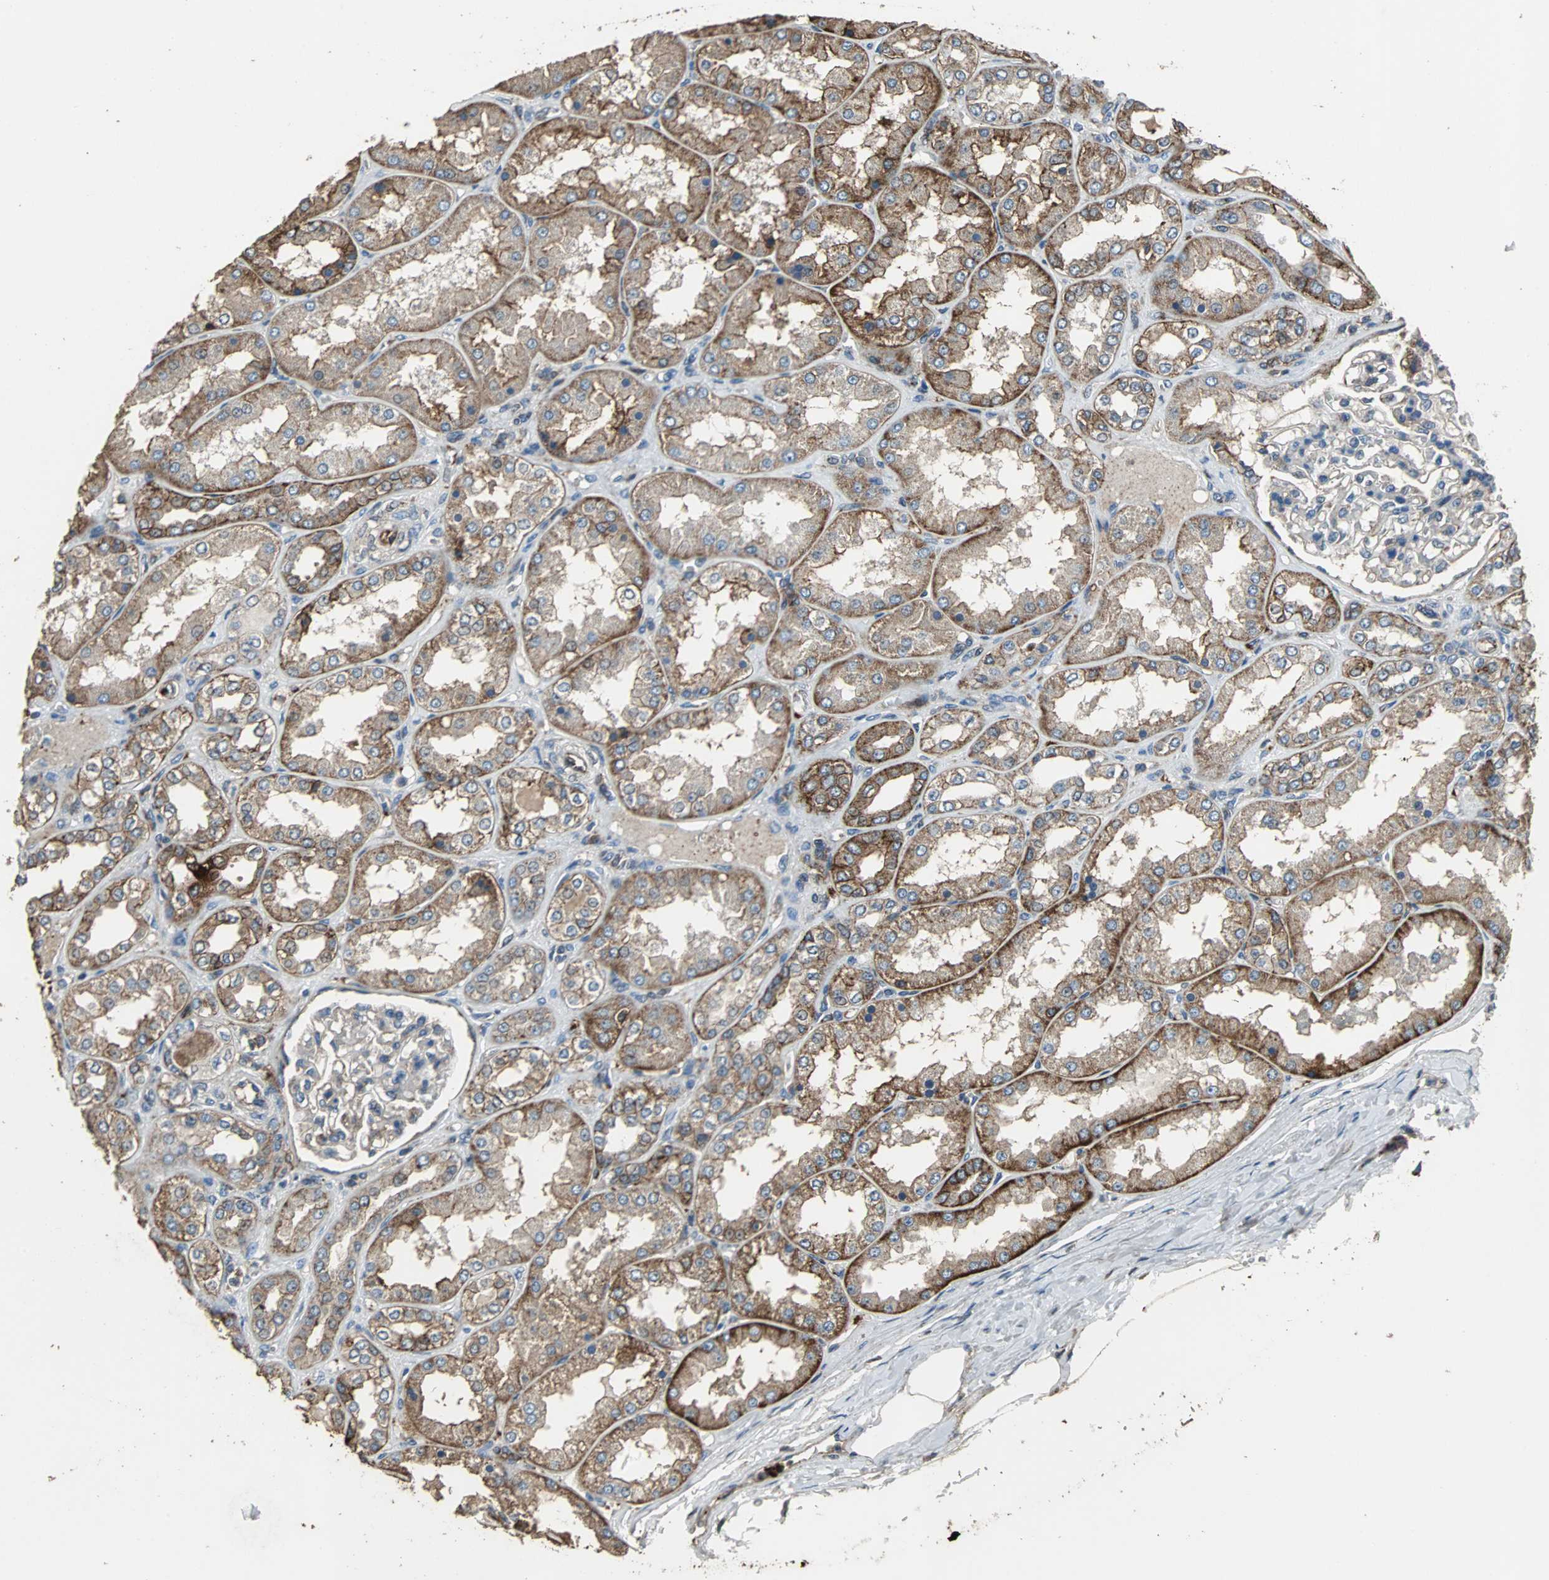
{"staining": {"intensity": "weak", "quantity": "25%-75%", "location": "cytoplasmic/membranous"}, "tissue": "kidney", "cell_type": "Cells in glomeruli", "image_type": "normal", "snomed": [{"axis": "morphology", "description": "Normal tissue, NOS"}, {"axis": "topography", "description": "Kidney"}], "caption": "Immunohistochemistry (IHC) staining of unremarkable kidney, which reveals low levels of weak cytoplasmic/membranous expression in approximately 25%-75% of cells in glomeruli indicating weak cytoplasmic/membranous protein expression. The staining was performed using DAB (3,3'-diaminobenzidine) (brown) for protein detection and nuclei were counterstained in hematoxylin (blue).", "gene": "F11R", "patient": {"sex": "female", "age": 56}}